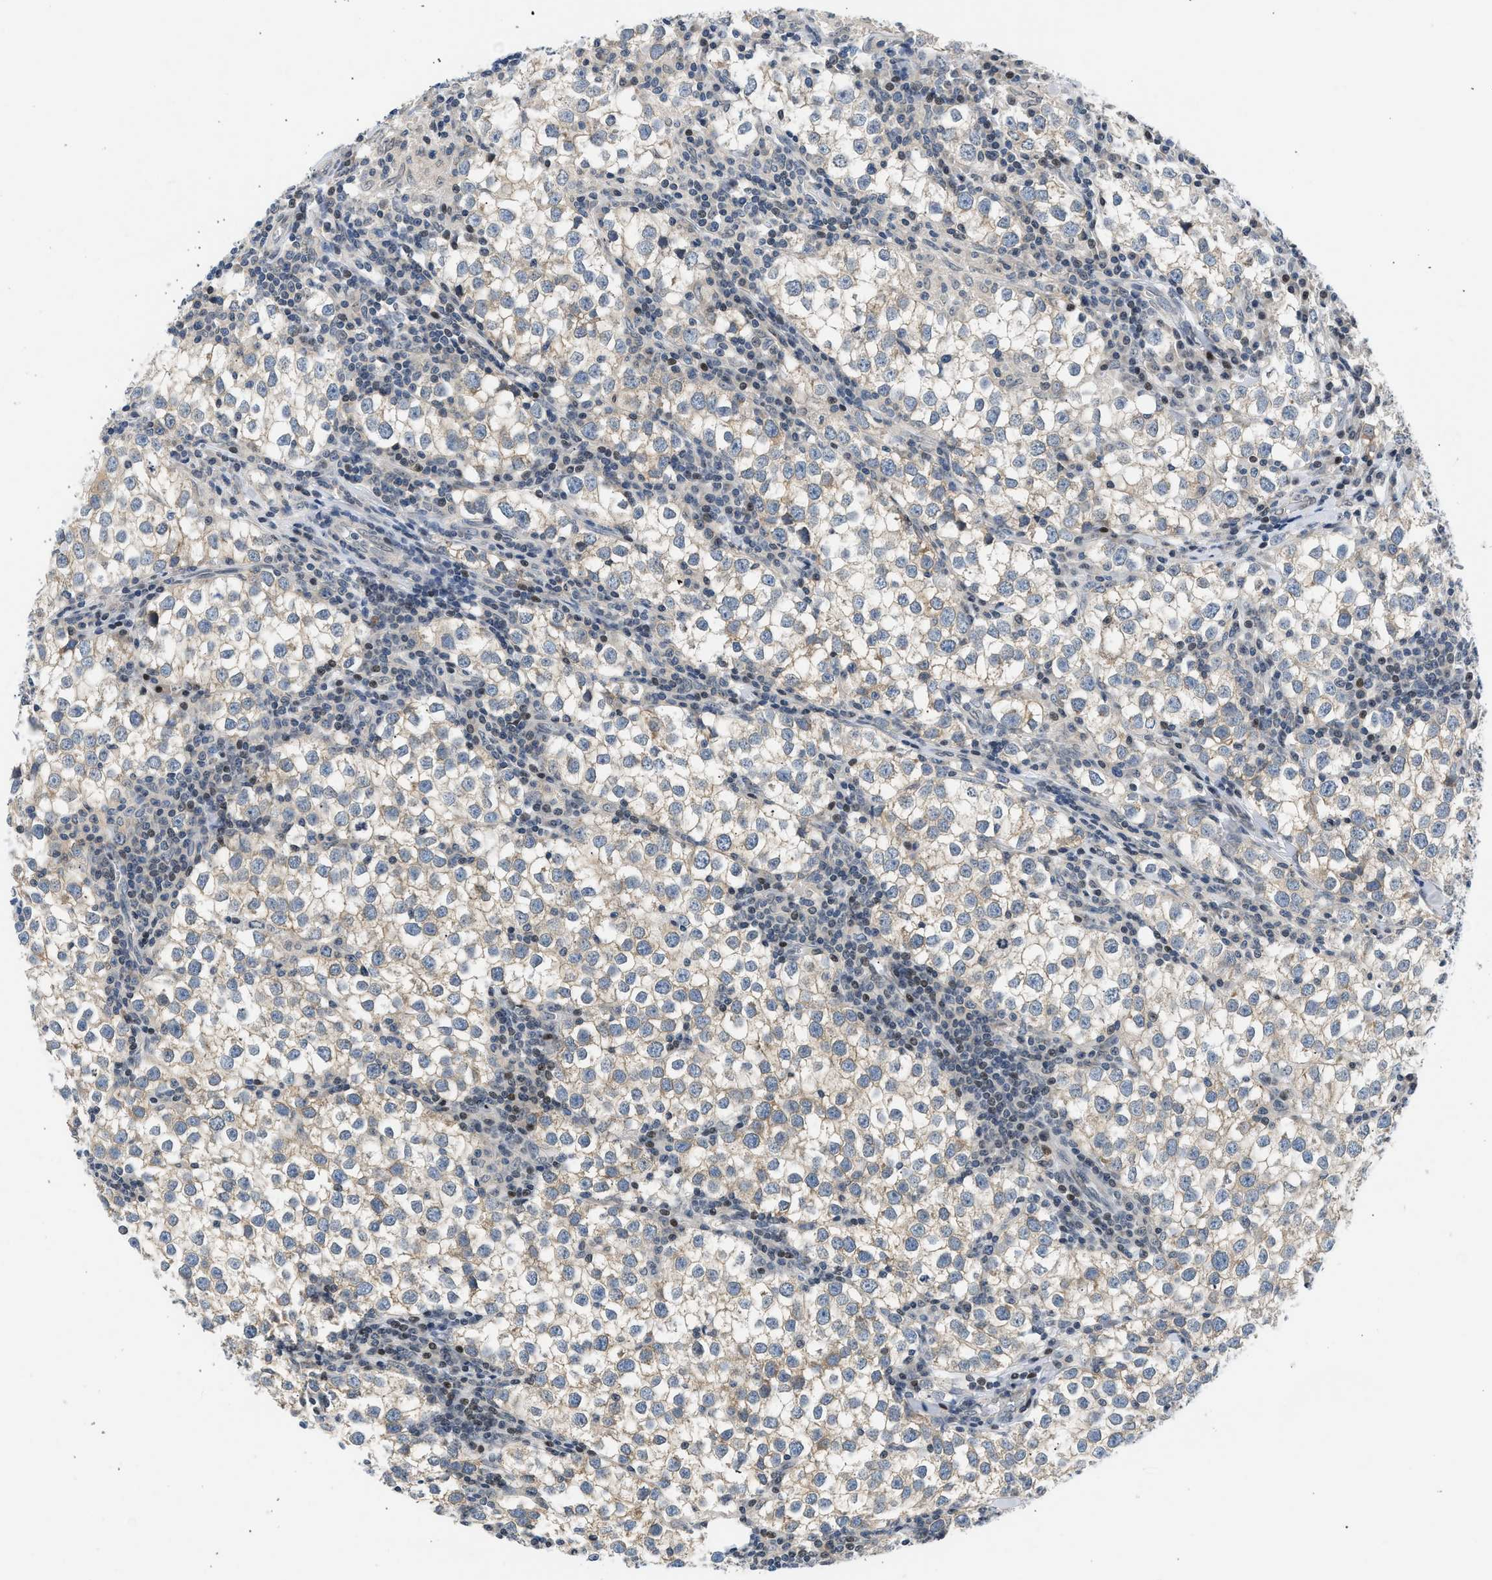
{"staining": {"intensity": "weak", "quantity": "<25%", "location": "cytoplasmic/membranous"}, "tissue": "testis cancer", "cell_type": "Tumor cells", "image_type": "cancer", "snomed": [{"axis": "morphology", "description": "Seminoma, NOS"}, {"axis": "morphology", "description": "Carcinoma, Embryonal, NOS"}, {"axis": "topography", "description": "Testis"}], "caption": "This is an immunohistochemistry image of testis cancer (seminoma). There is no staining in tumor cells.", "gene": "OLIG3", "patient": {"sex": "male", "age": 36}}